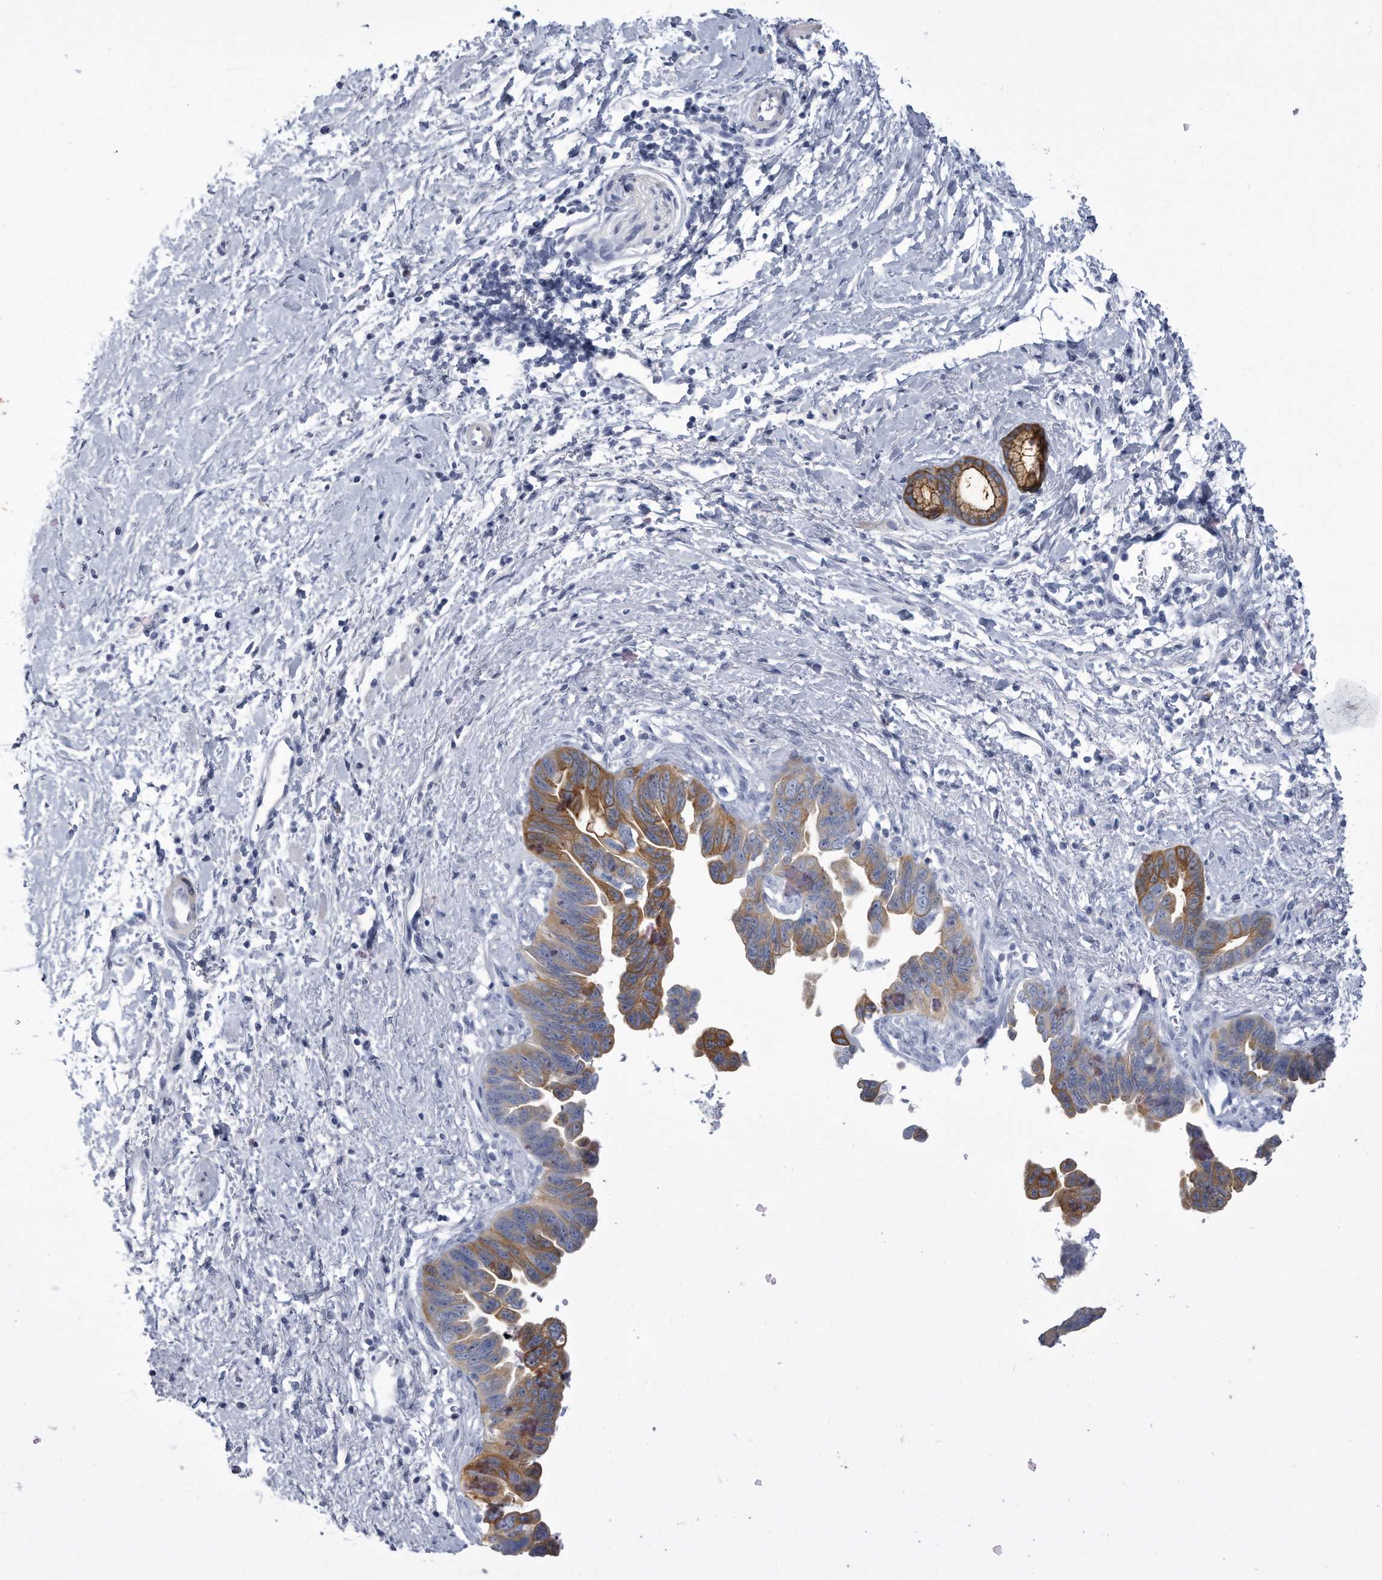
{"staining": {"intensity": "strong", "quantity": "<25%", "location": "cytoplasmic/membranous"}, "tissue": "pancreatic cancer", "cell_type": "Tumor cells", "image_type": "cancer", "snomed": [{"axis": "morphology", "description": "Adenocarcinoma, NOS"}, {"axis": "topography", "description": "Pancreas"}], "caption": "A brown stain highlights strong cytoplasmic/membranous expression of a protein in pancreatic adenocarcinoma tumor cells.", "gene": "PYGB", "patient": {"sex": "female", "age": 72}}